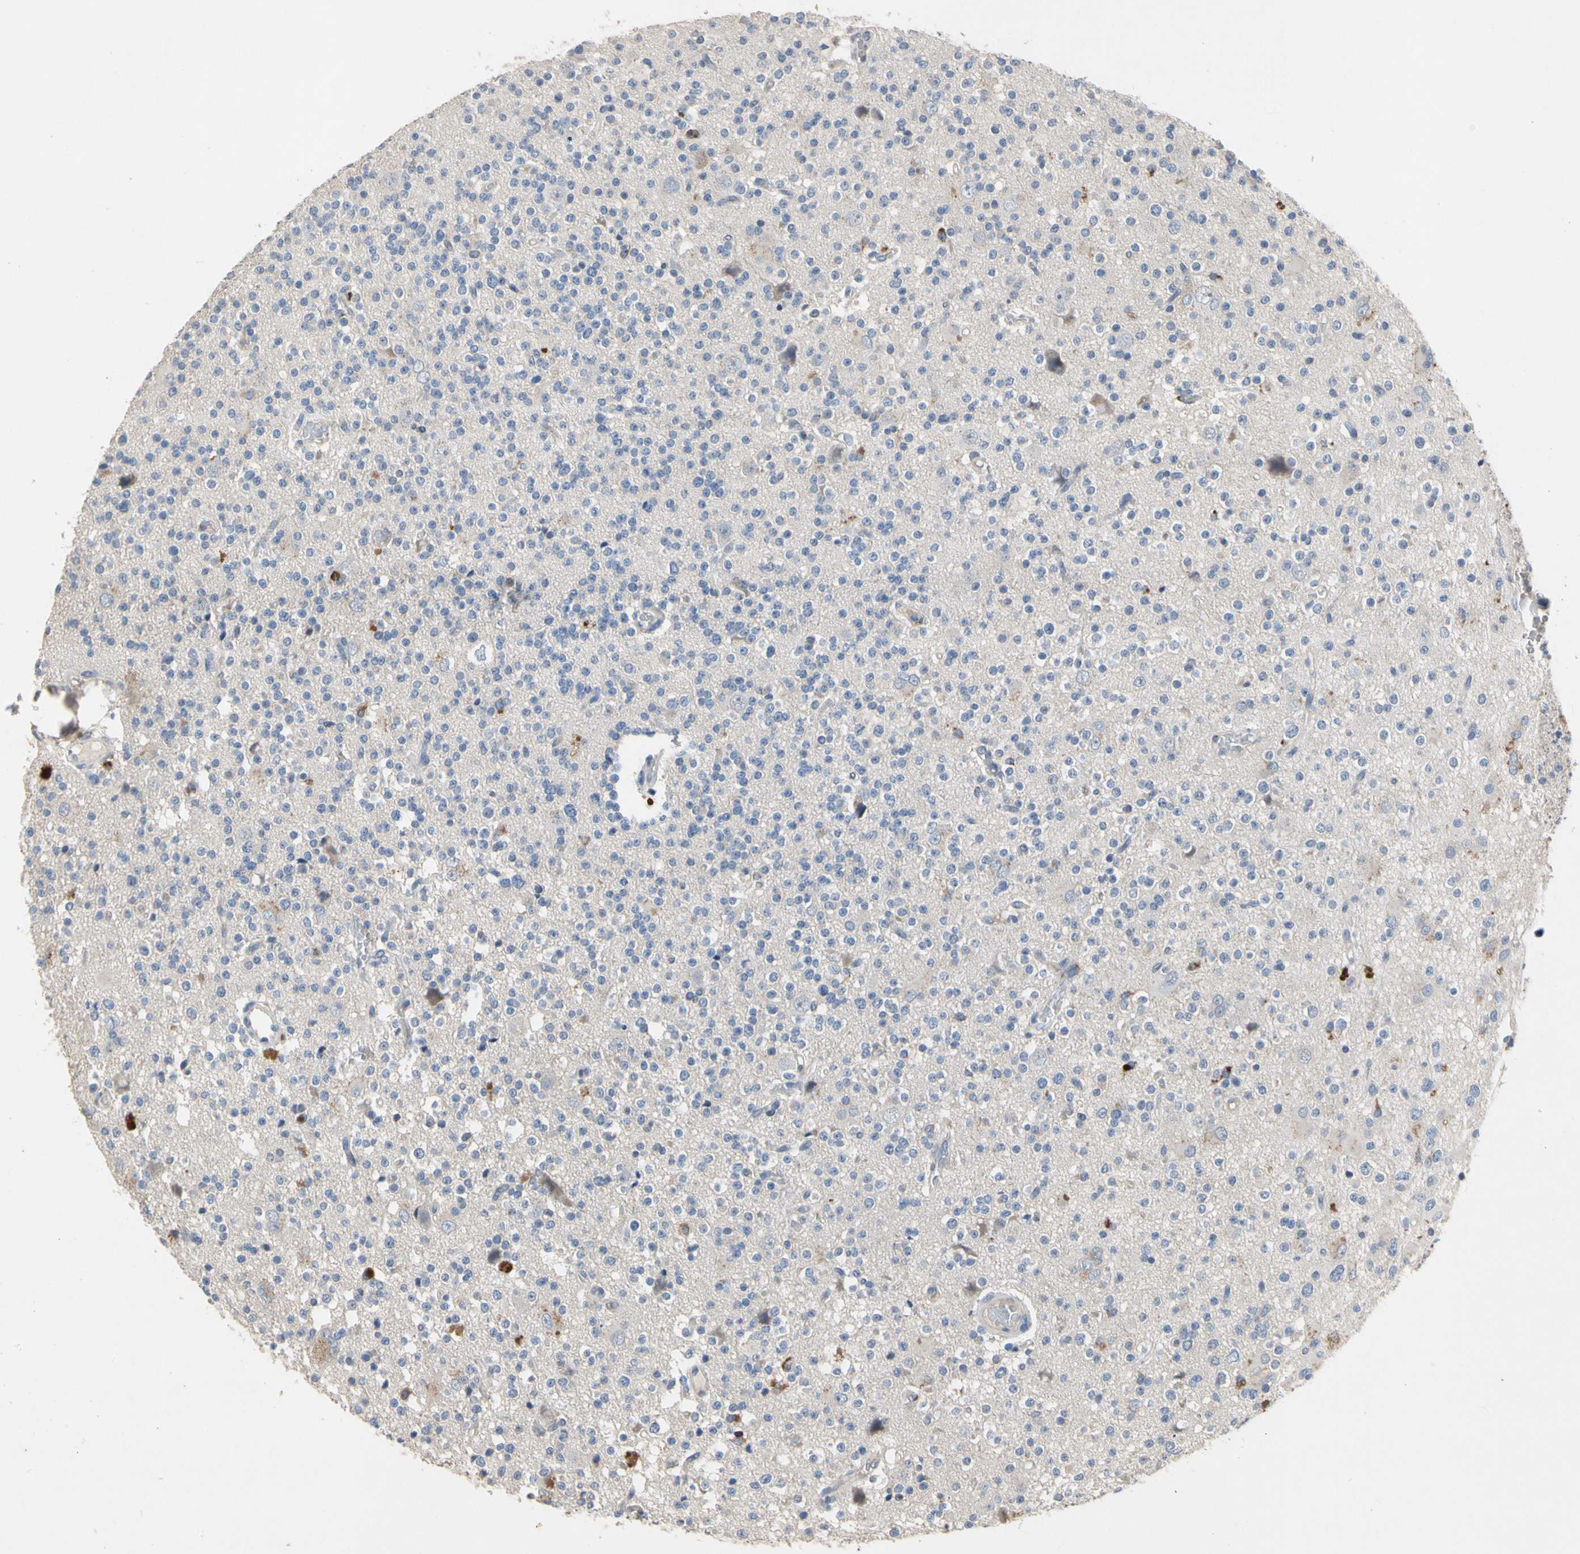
{"staining": {"intensity": "negative", "quantity": "none", "location": "none"}, "tissue": "glioma", "cell_type": "Tumor cells", "image_type": "cancer", "snomed": [{"axis": "morphology", "description": "Glioma, malignant, High grade"}, {"axis": "topography", "description": "Brain"}], "caption": "A micrograph of human glioma is negative for staining in tumor cells. The staining is performed using DAB (3,3'-diaminobenzidine) brown chromogen with nuclei counter-stained in using hematoxylin.", "gene": "ADA2", "patient": {"sex": "male", "age": 47}}